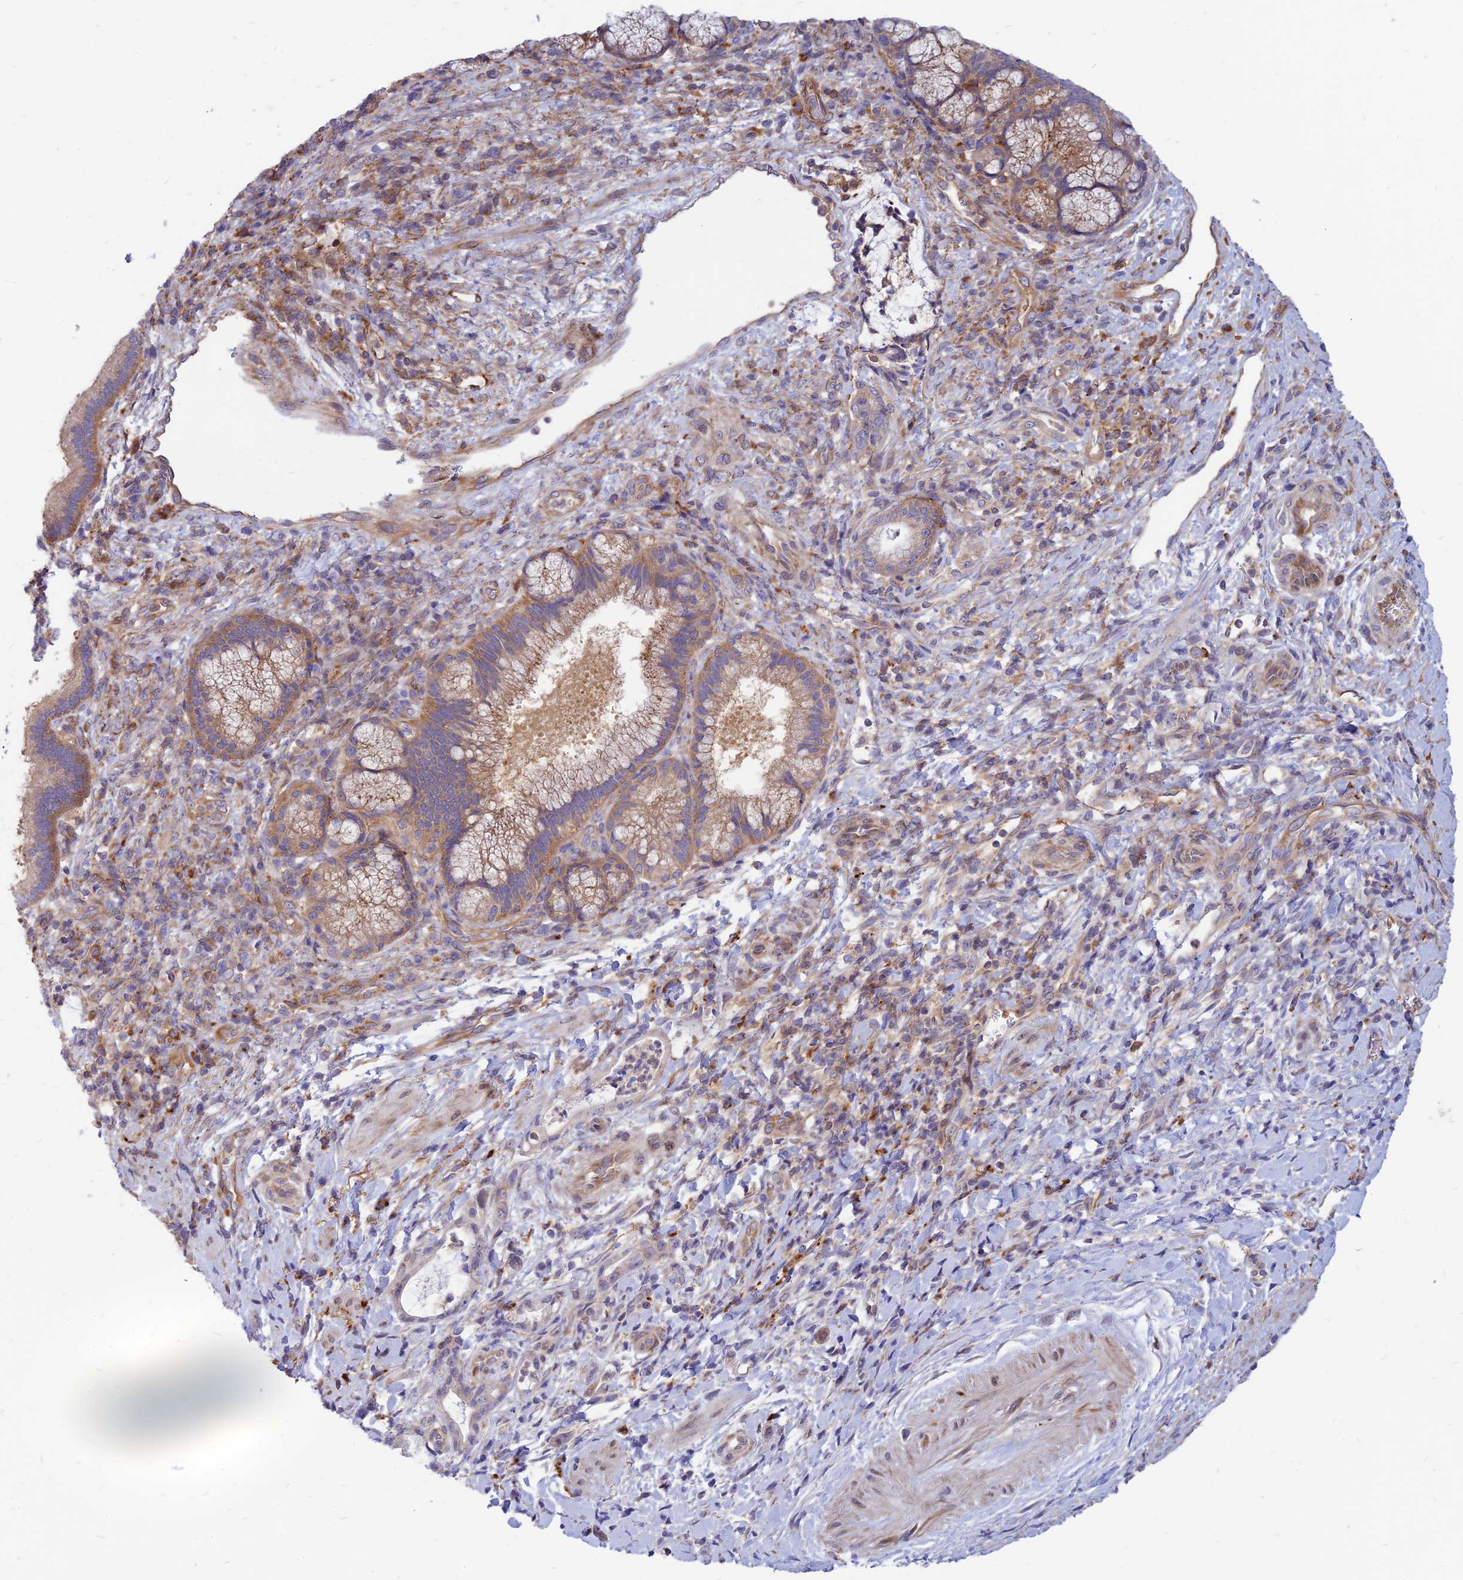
{"staining": {"intensity": "weak", "quantity": ">75%", "location": "cytoplasmic/membranous"}, "tissue": "pancreatic cancer", "cell_type": "Tumor cells", "image_type": "cancer", "snomed": [{"axis": "morphology", "description": "Normal tissue, NOS"}, {"axis": "morphology", "description": "Adenocarcinoma, NOS"}, {"axis": "topography", "description": "Pancreas"}], "caption": "Pancreatic cancer tissue shows weak cytoplasmic/membranous staining in about >75% of tumor cells, visualized by immunohistochemistry.", "gene": "PHKA2", "patient": {"sex": "female", "age": 55}}